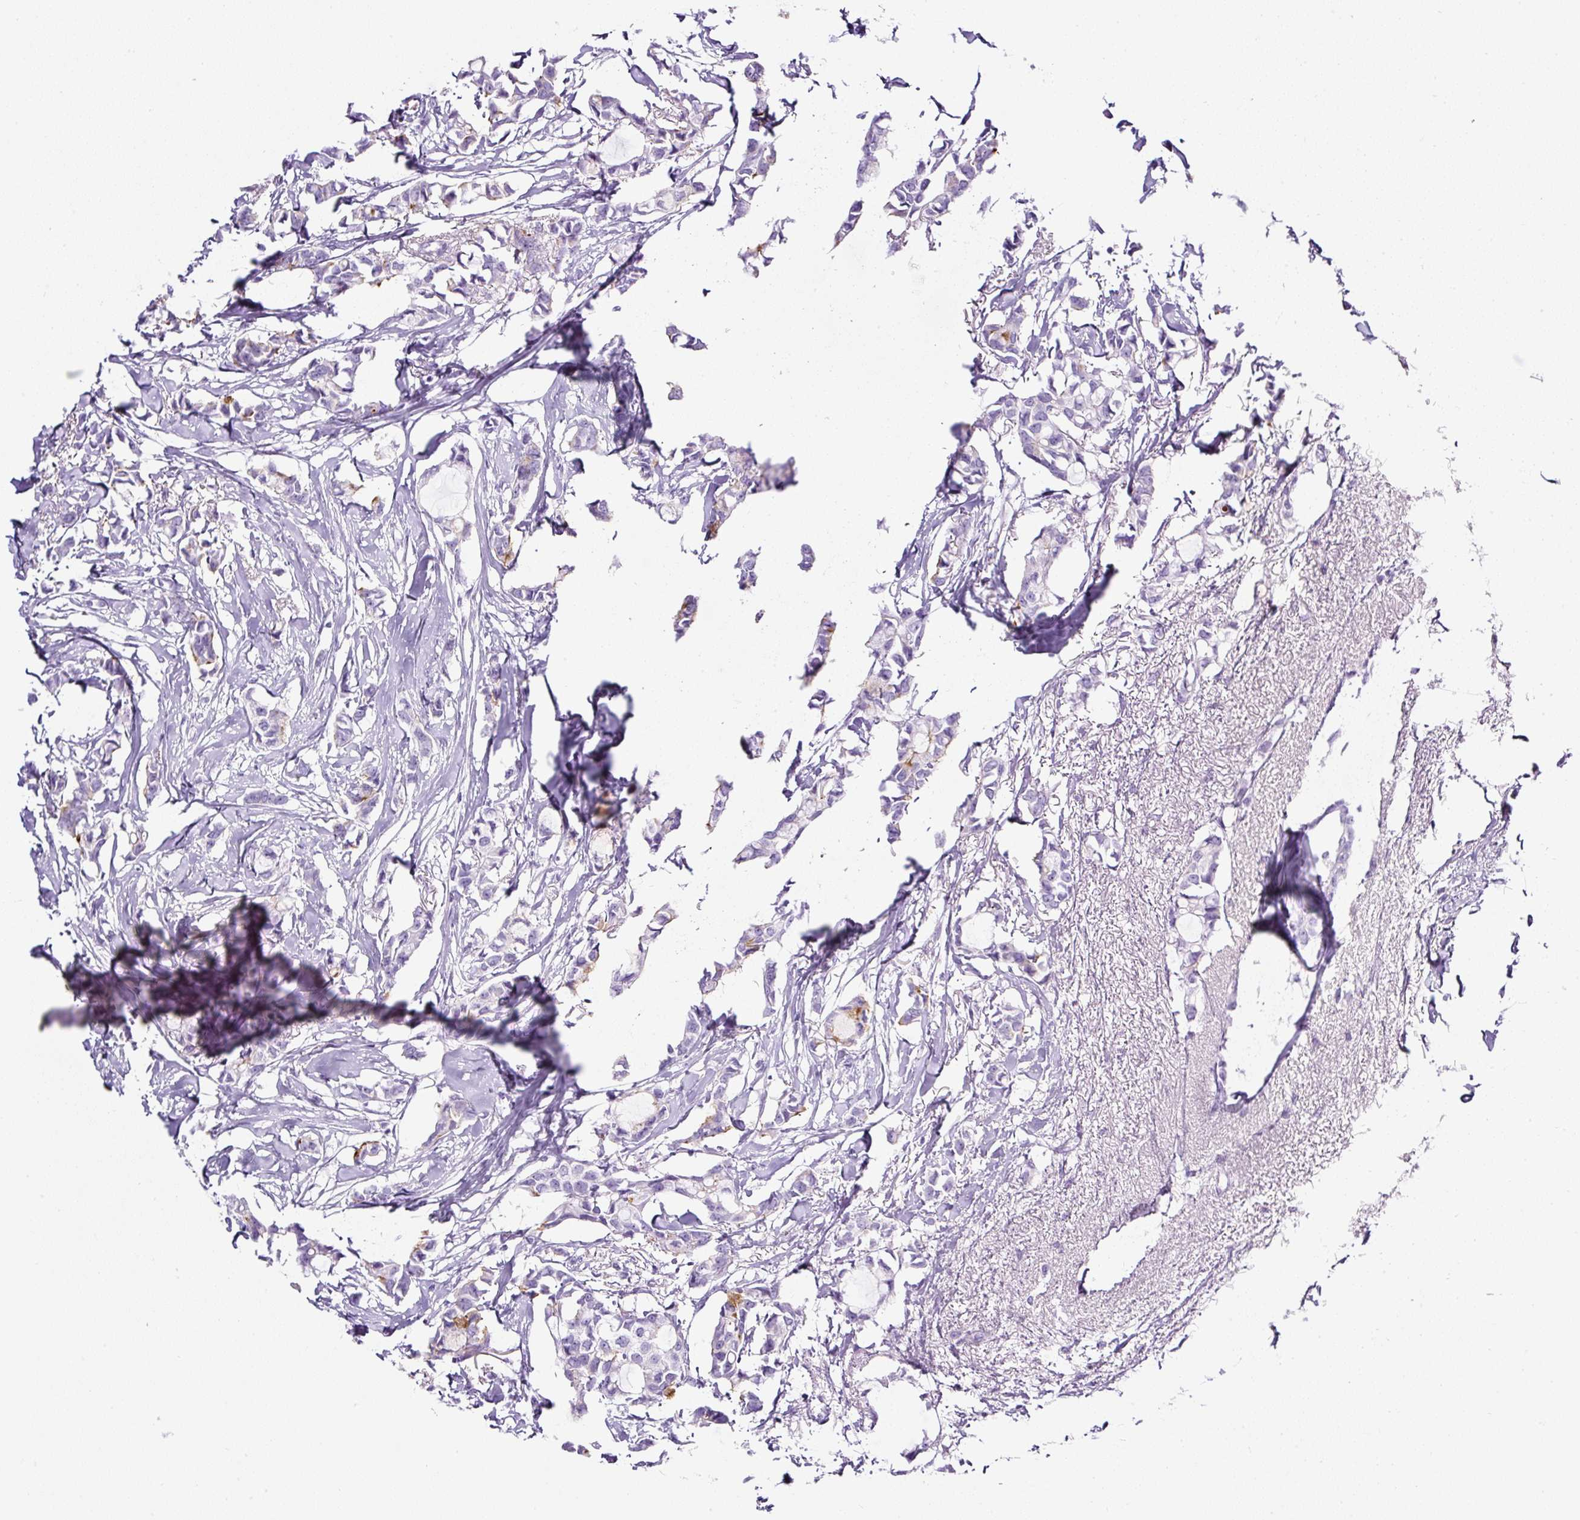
{"staining": {"intensity": "moderate", "quantity": "<25%", "location": "cytoplasmic/membranous"}, "tissue": "breast cancer", "cell_type": "Tumor cells", "image_type": "cancer", "snomed": [{"axis": "morphology", "description": "Duct carcinoma"}, {"axis": "topography", "description": "Breast"}], "caption": "Breast cancer stained with a brown dye exhibits moderate cytoplasmic/membranous positive positivity in approximately <25% of tumor cells.", "gene": "TMEM200B", "patient": {"sex": "female", "age": 73}}